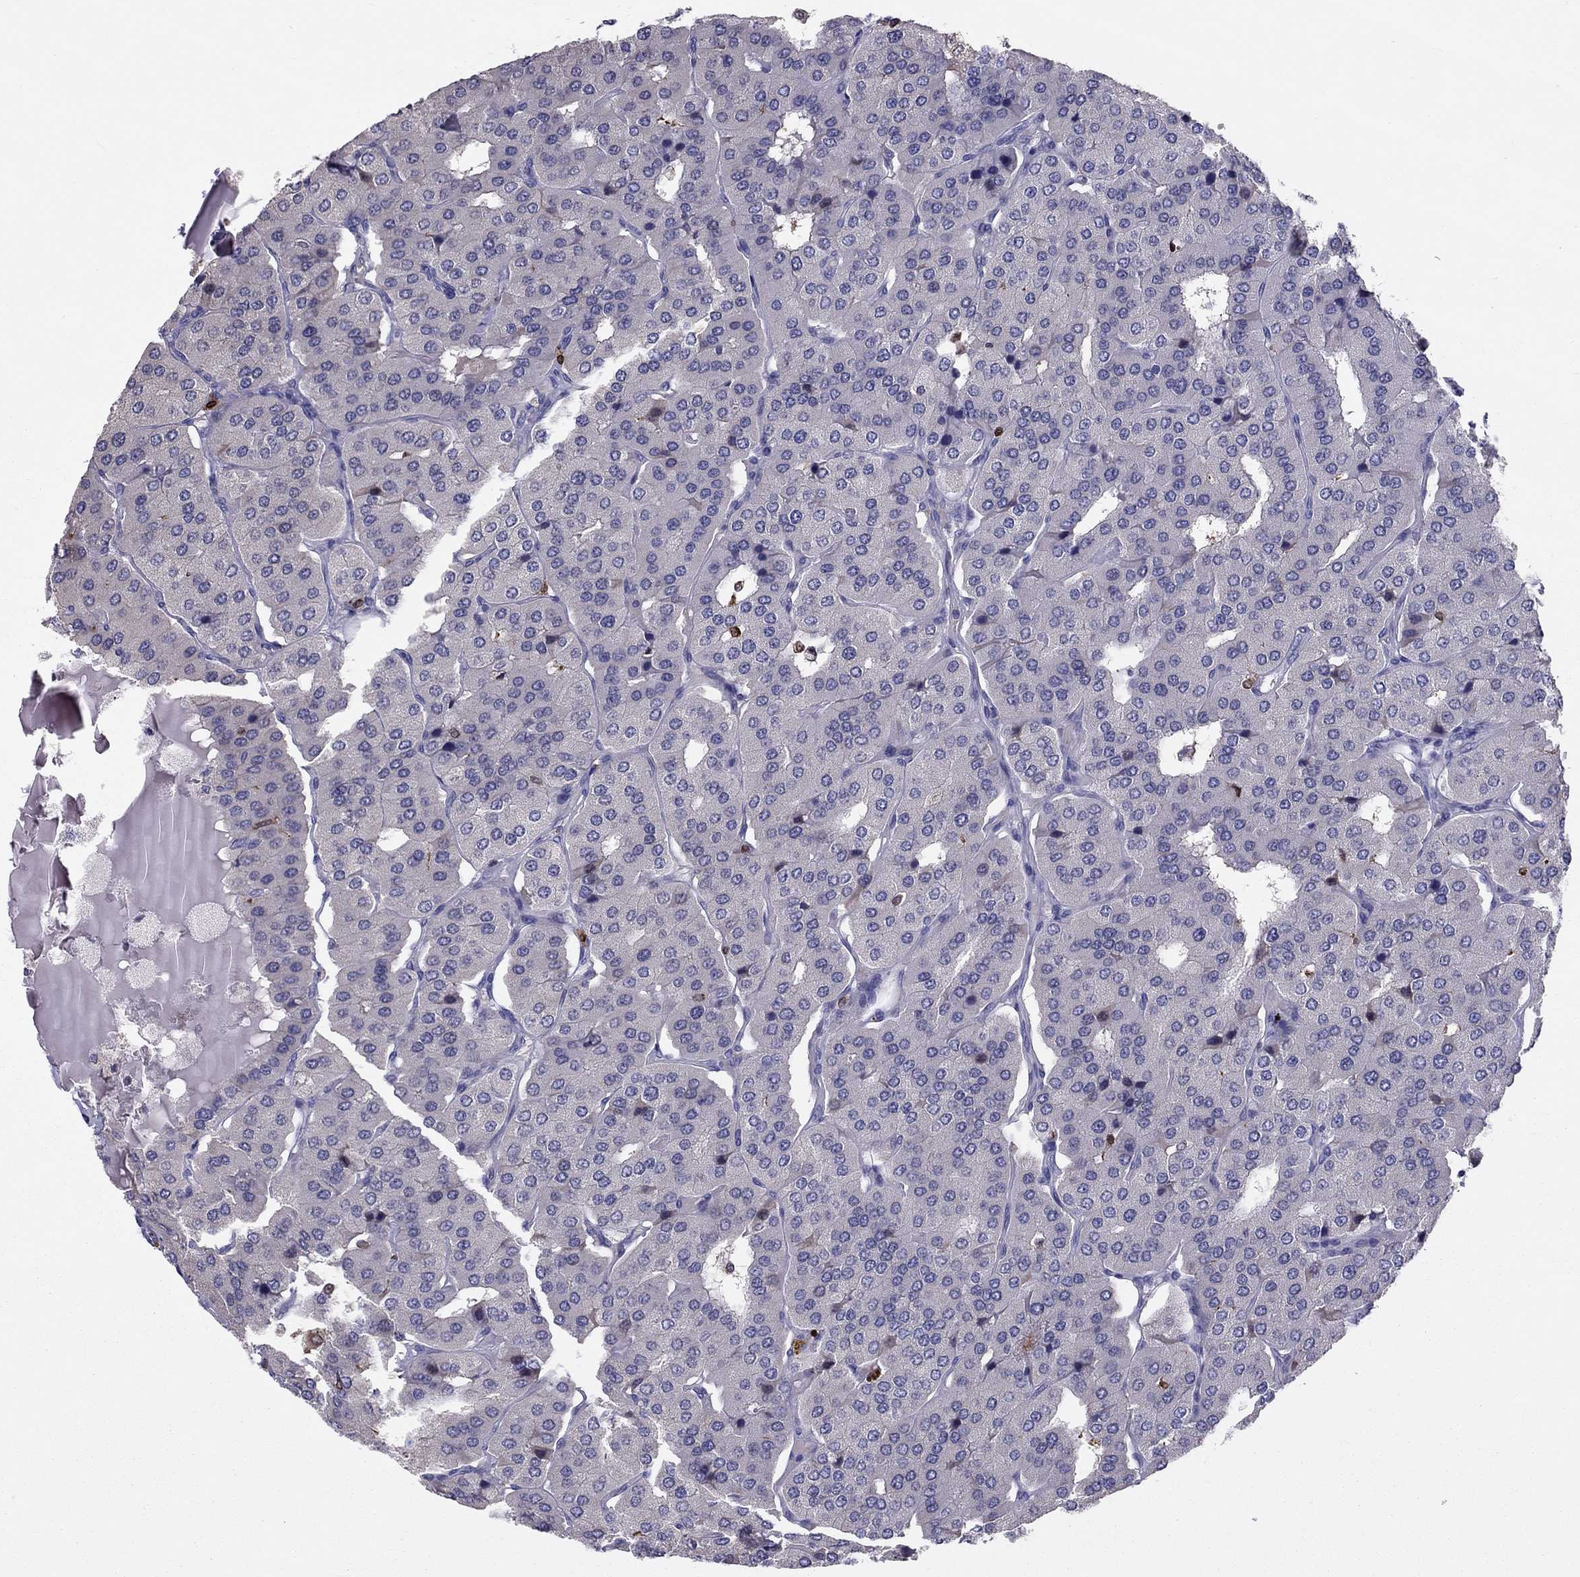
{"staining": {"intensity": "negative", "quantity": "none", "location": "none"}, "tissue": "parathyroid gland", "cell_type": "Glandular cells", "image_type": "normal", "snomed": [{"axis": "morphology", "description": "Normal tissue, NOS"}, {"axis": "morphology", "description": "Adenoma, NOS"}, {"axis": "topography", "description": "Parathyroid gland"}], "caption": "DAB (3,3'-diaminobenzidine) immunohistochemical staining of benign parathyroid gland exhibits no significant expression in glandular cells.", "gene": "ADORA2A", "patient": {"sex": "female", "age": 86}}